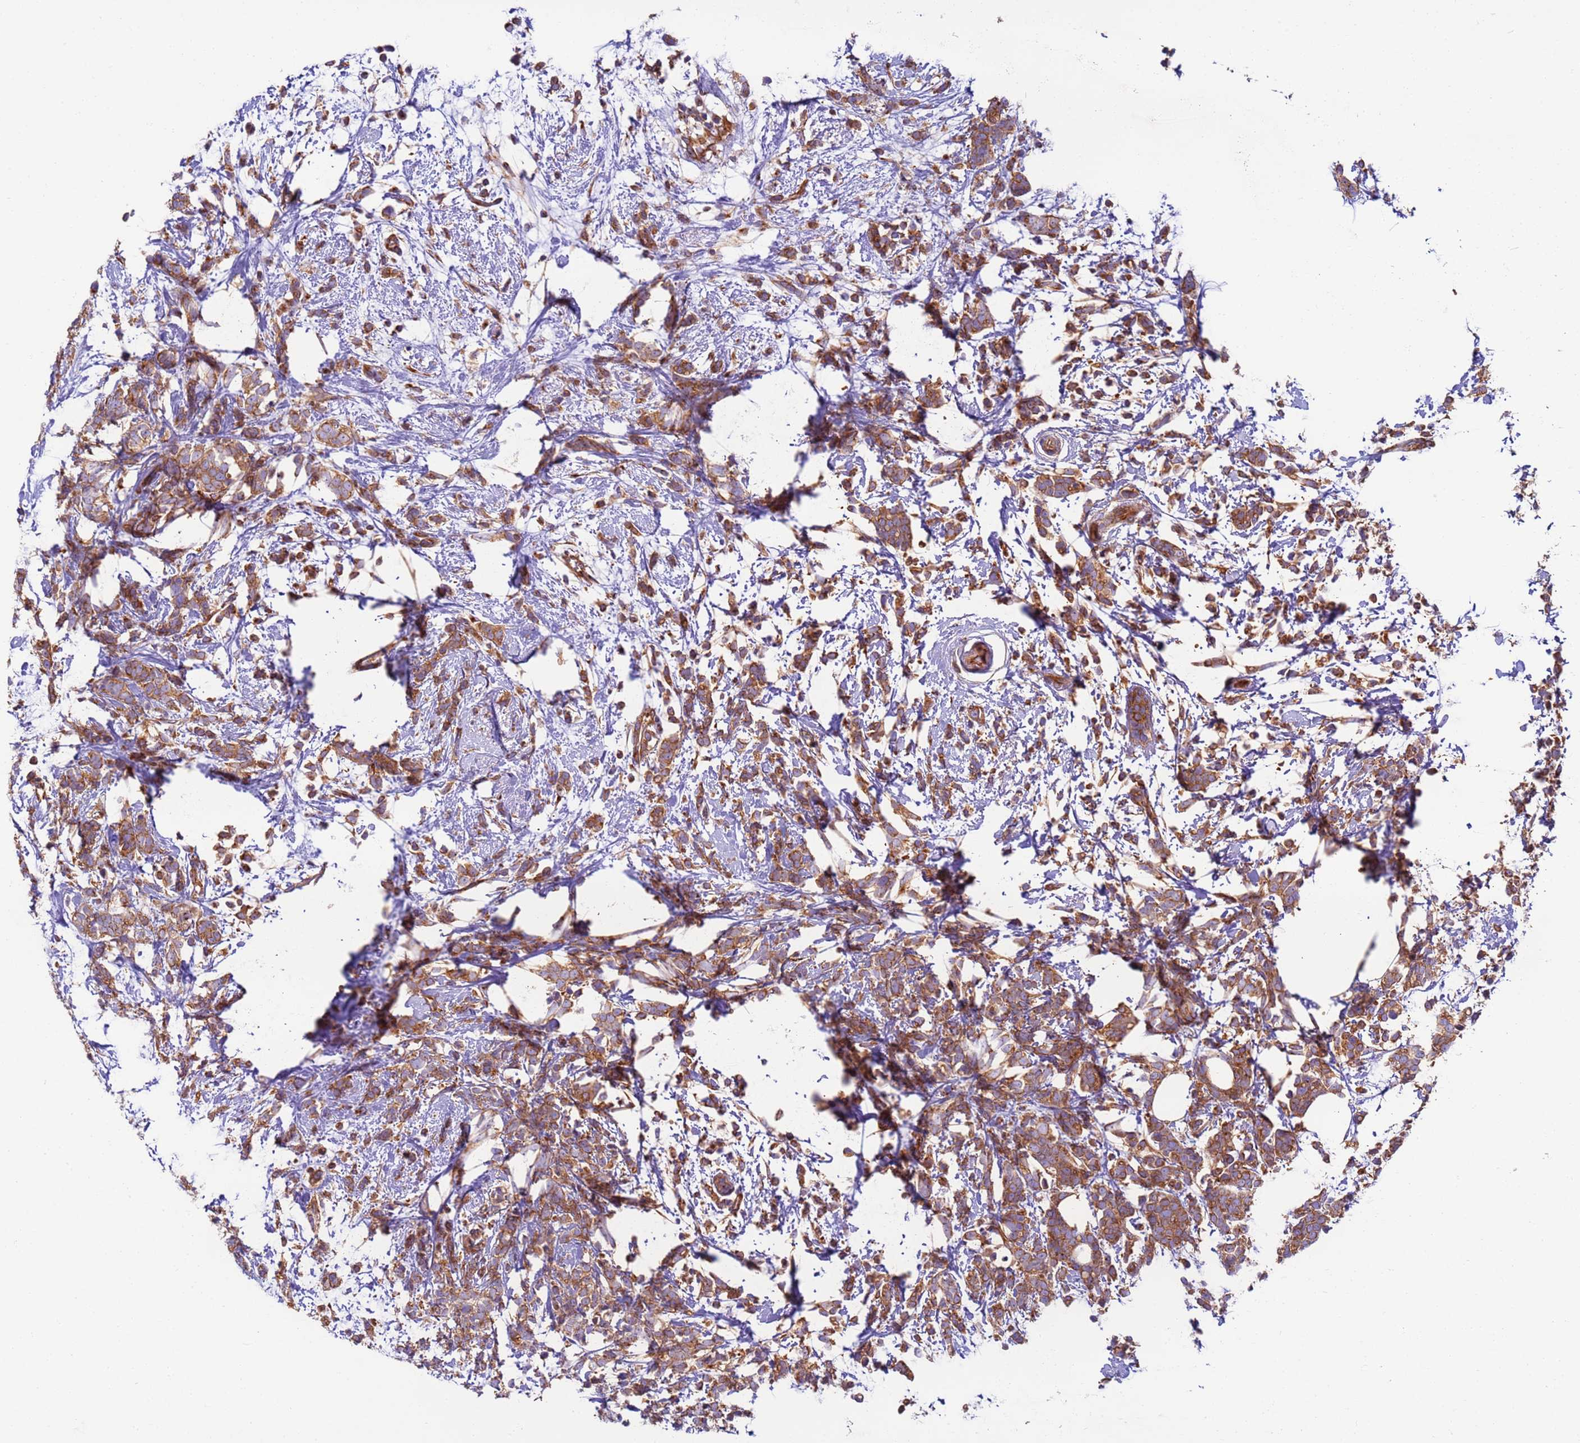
{"staining": {"intensity": "moderate", "quantity": ">75%", "location": "cytoplasmic/membranous"}, "tissue": "breast cancer", "cell_type": "Tumor cells", "image_type": "cancer", "snomed": [{"axis": "morphology", "description": "Lobular carcinoma"}, {"axis": "topography", "description": "Breast"}], "caption": "Moderate cytoplasmic/membranous expression is identified in approximately >75% of tumor cells in breast cancer (lobular carcinoma).", "gene": "DYNC1I2", "patient": {"sex": "female", "age": 58}}